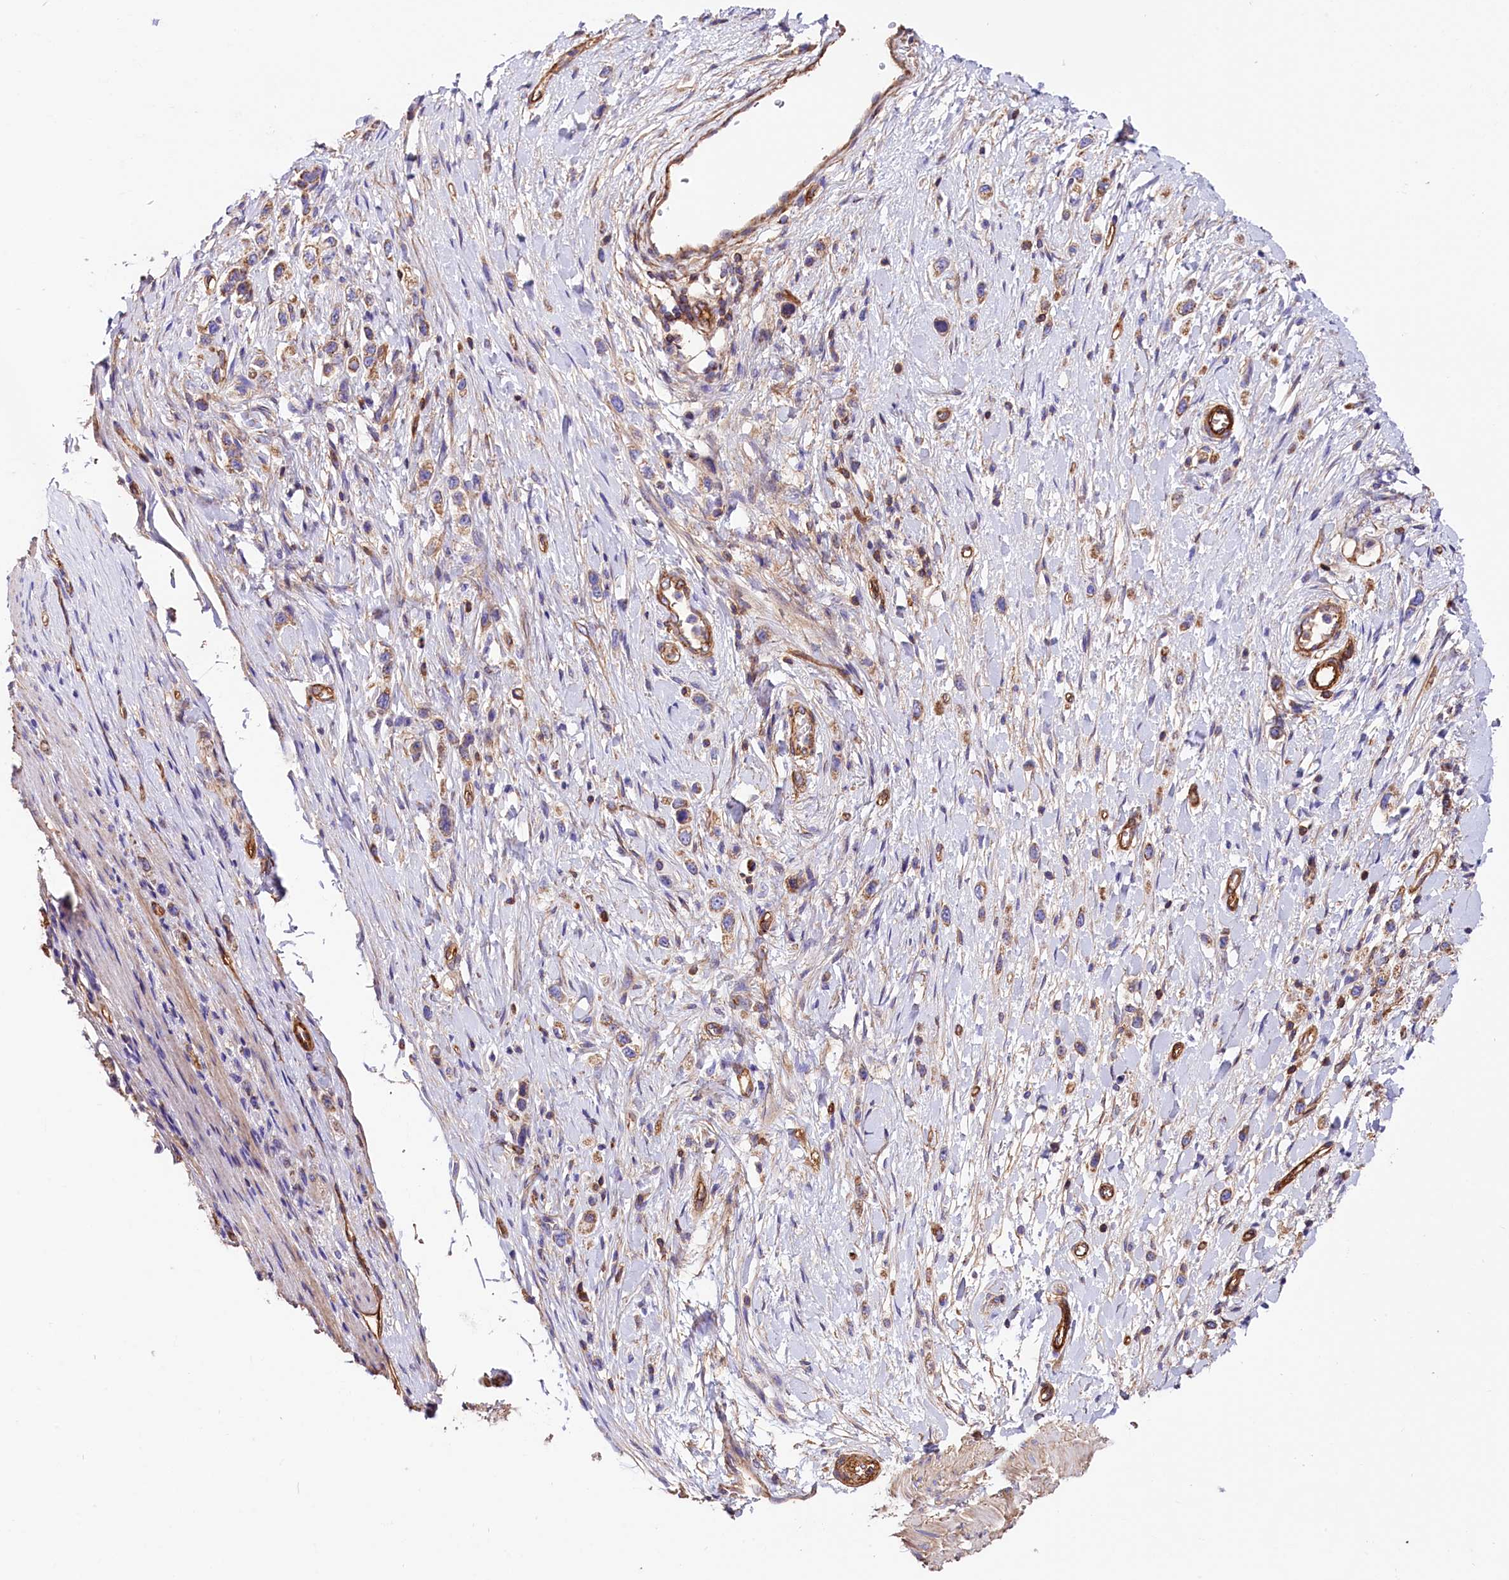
{"staining": {"intensity": "moderate", "quantity": ">75%", "location": "cytoplasmic/membranous"}, "tissue": "stomach cancer", "cell_type": "Tumor cells", "image_type": "cancer", "snomed": [{"axis": "morphology", "description": "Adenocarcinoma, NOS"}, {"axis": "topography", "description": "Stomach"}], "caption": "Immunohistochemical staining of stomach adenocarcinoma demonstrates medium levels of moderate cytoplasmic/membranous expression in approximately >75% of tumor cells.", "gene": "ATP2B4", "patient": {"sex": "female", "age": 65}}